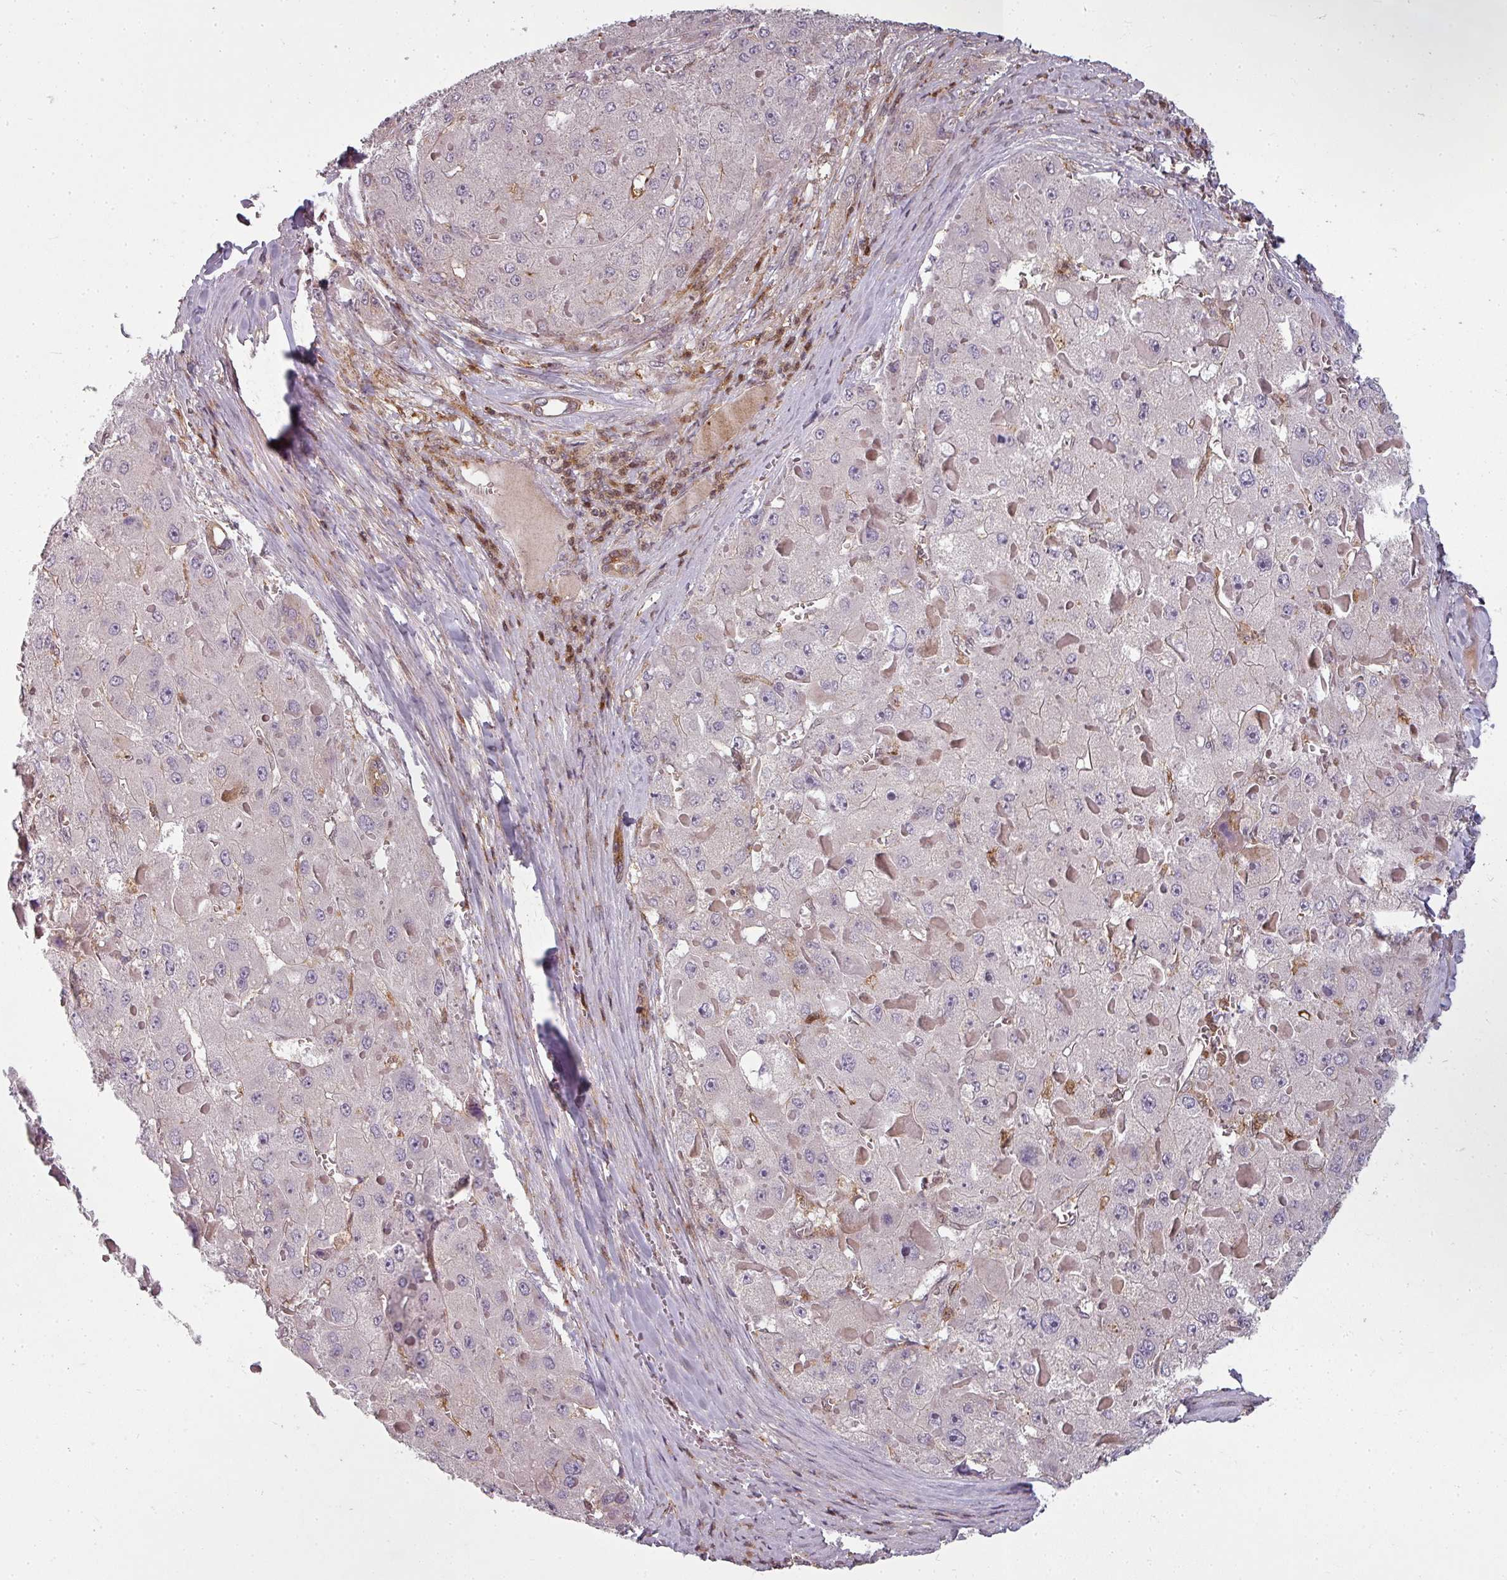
{"staining": {"intensity": "negative", "quantity": "none", "location": "none"}, "tissue": "liver cancer", "cell_type": "Tumor cells", "image_type": "cancer", "snomed": [{"axis": "morphology", "description": "Carcinoma, Hepatocellular, NOS"}, {"axis": "topography", "description": "Liver"}], "caption": "Immunohistochemistry (IHC) photomicrograph of human liver hepatocellular carcinoma stained for a protein (brown), which displays no expression in tumor cells.", "gene": "CLIC1", "patient": {"sex": "female", "age": 73}}